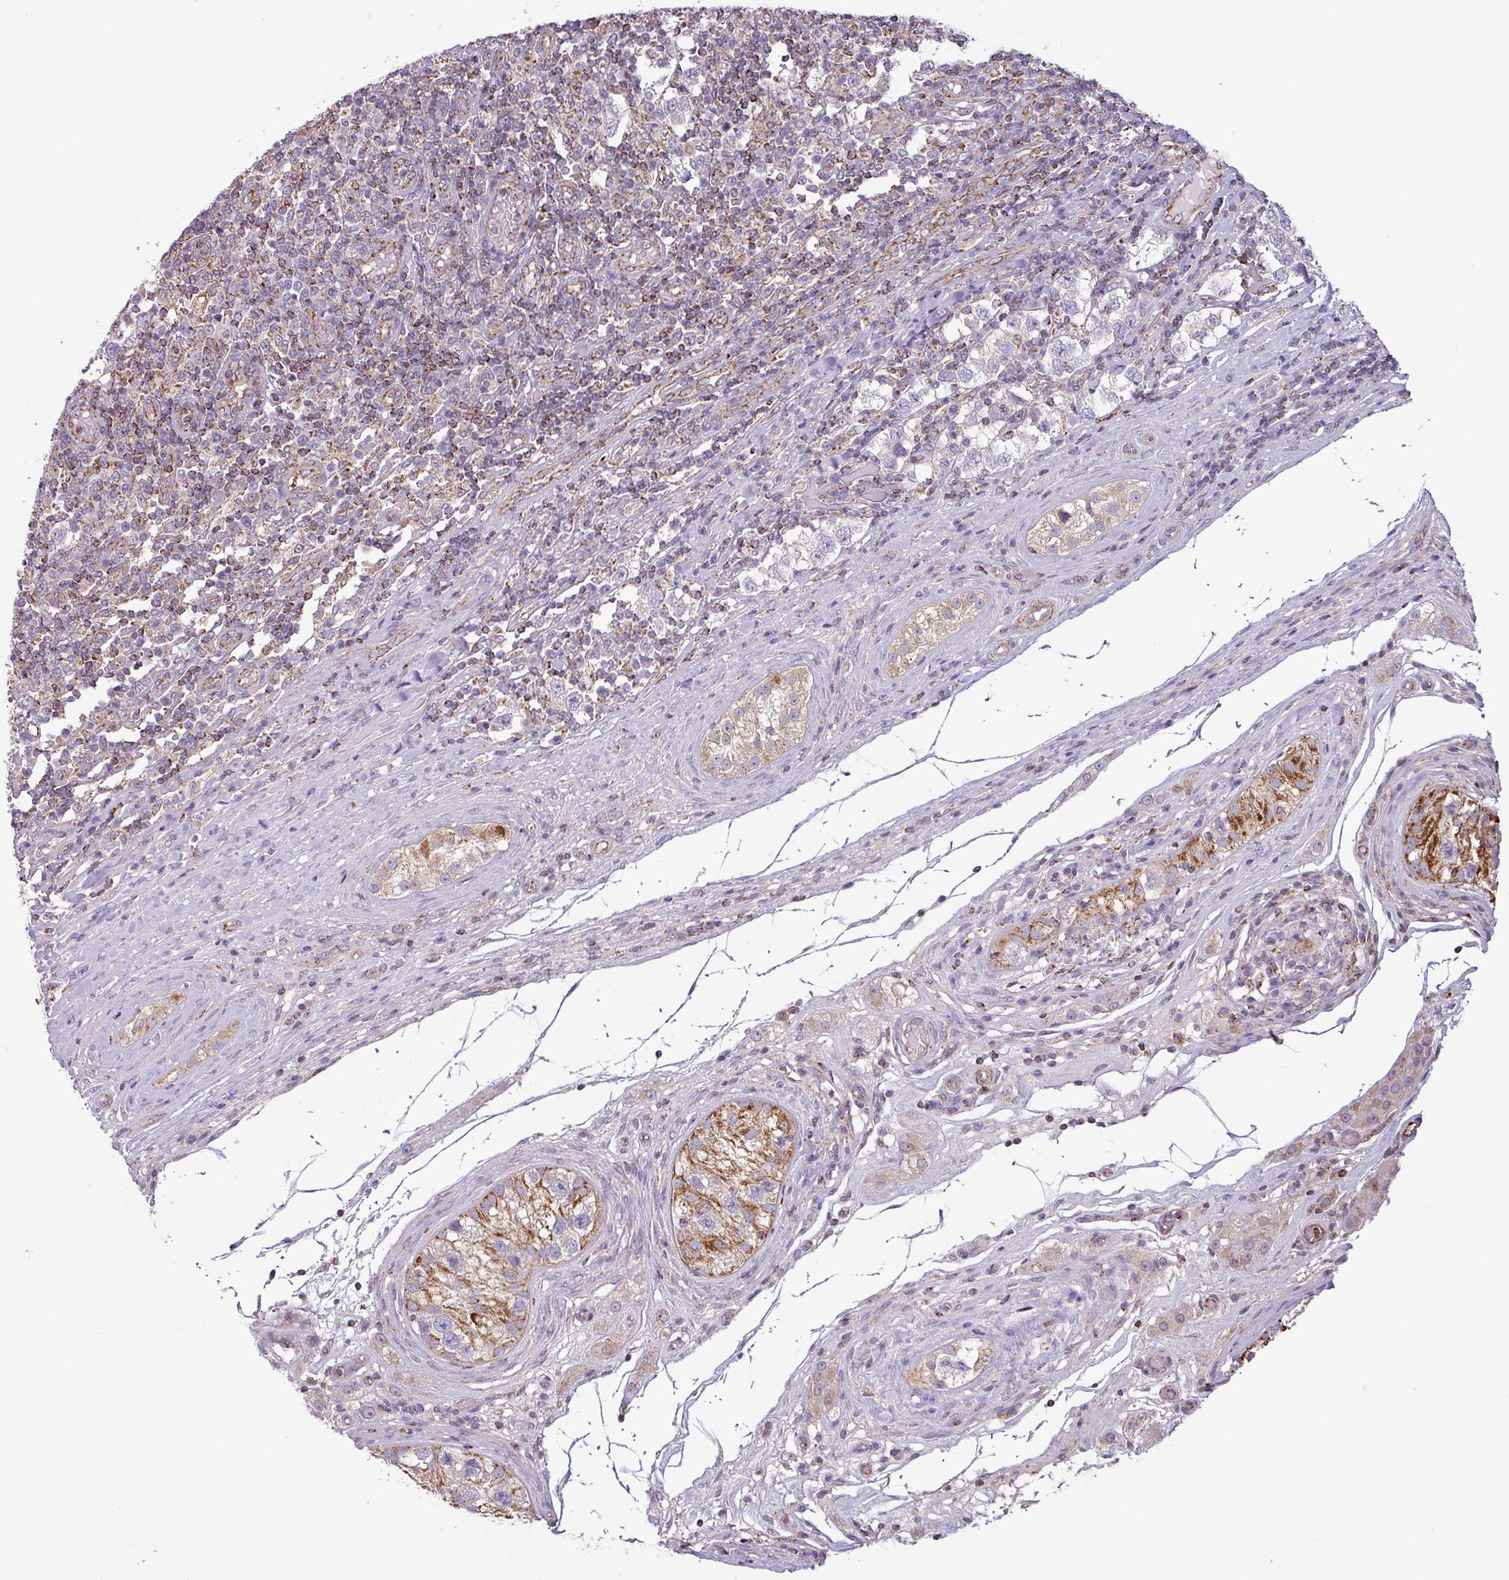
{"staining": {"intensity": "negative", "quantity": "none", "location": "none"}, "tissue": "testis cancer", "cell_type": "Tumor cells", "image_type": "cancer", "snomed": [{"axis": "morphology", "description": "Seminoma, NOS"}, {"axis": "topography", "description": "Testis"}], "caption": "Tumor cells are negative for protein expression in human testis cancer (seminoma). (Brightfield microscopy of DAB immunohistochemistry at high magnification).", "gene": "CAMK1", "patient": {"sex": "male", "age": 34}}